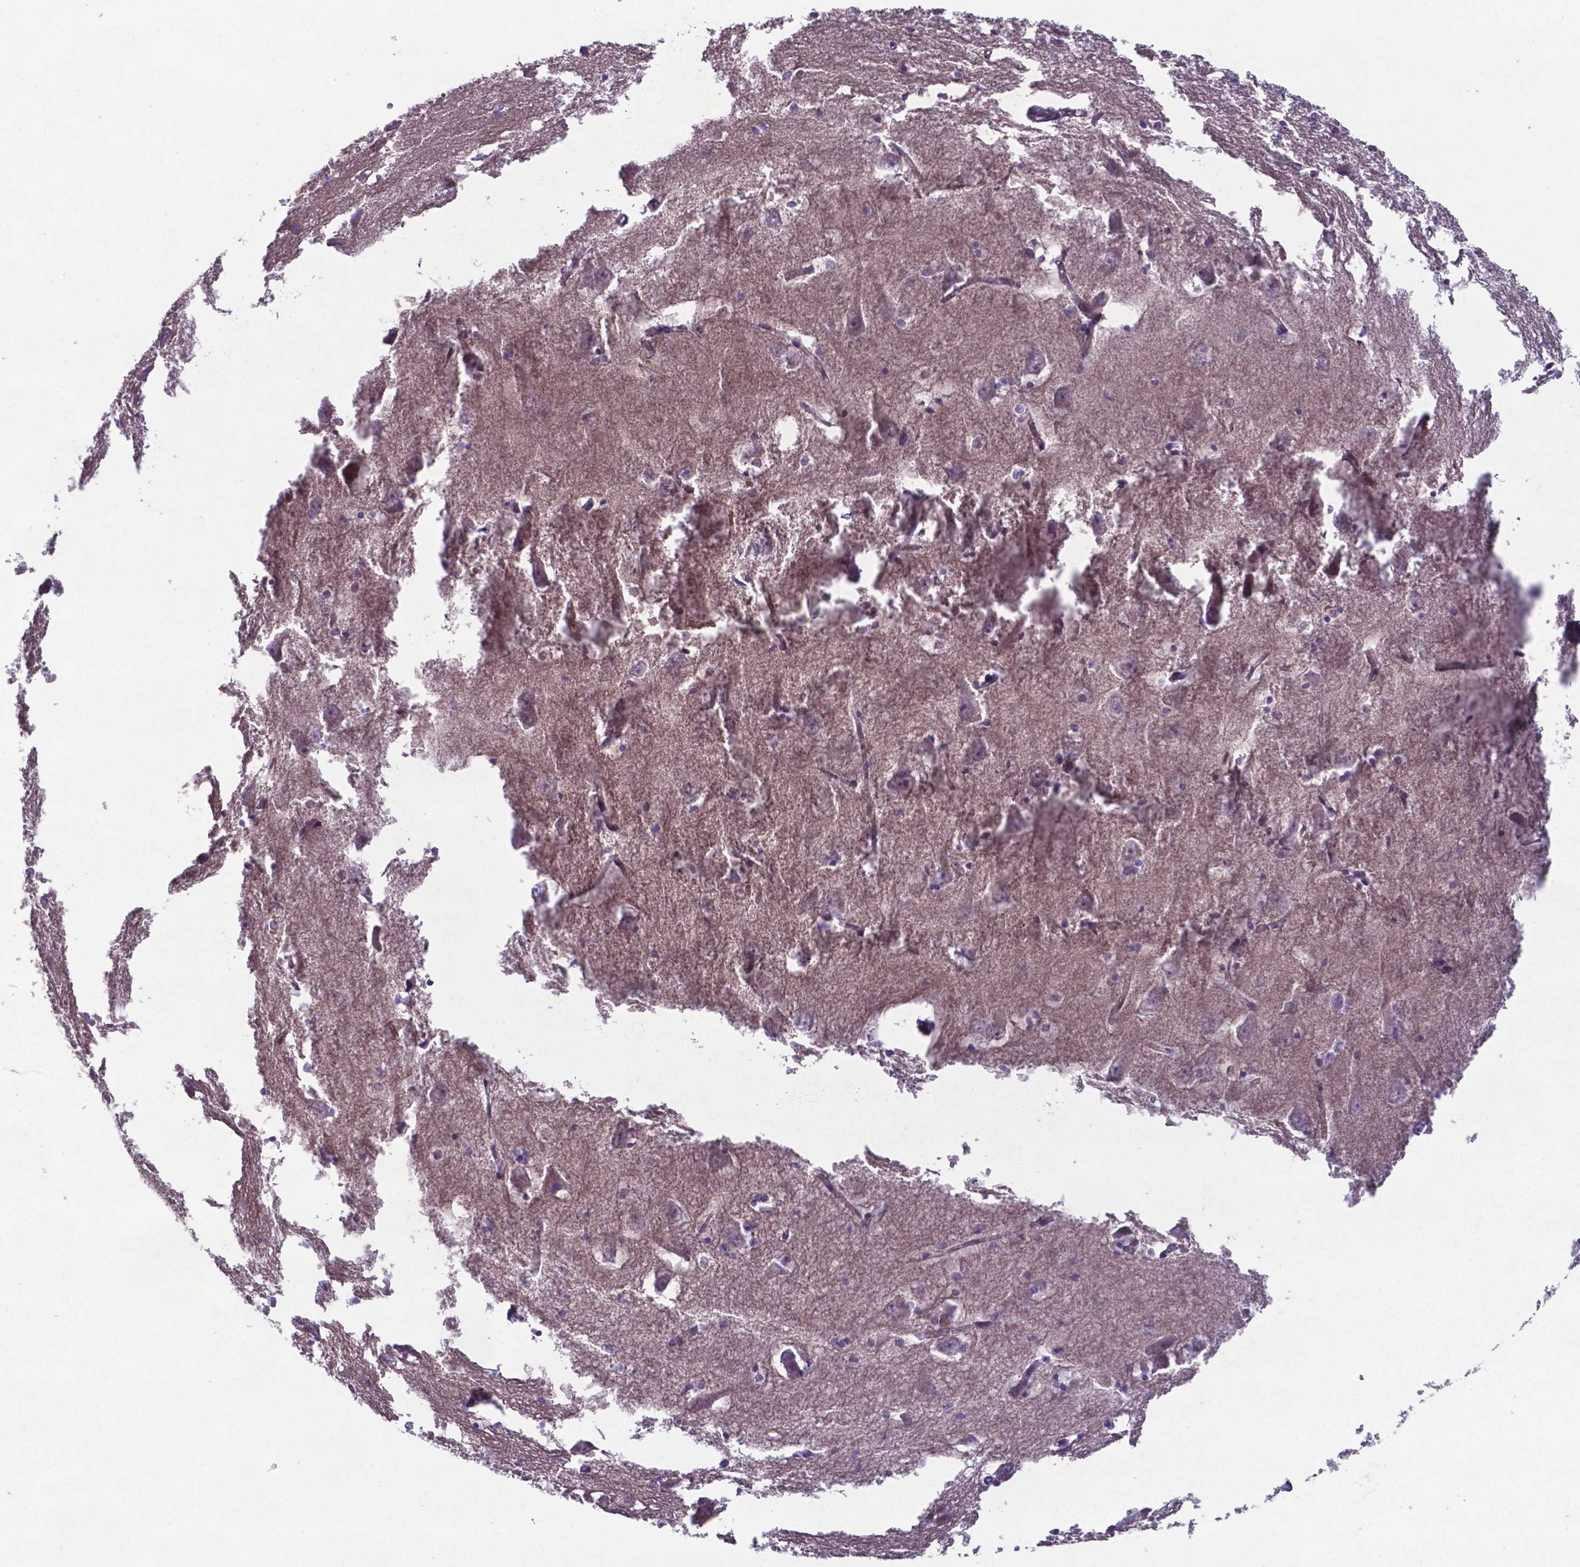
{"staining": {"intensity": "weak", "quantity": "25%-75%", "location": "cytoplasmic/membranous"}, "tissue": "hippocampus", "cell_type": "Glial cells", "image_type": "normal", "snomed": [{"axis": "morphology", "description": "Normal tissue, NOS"}, {"axis": "topography", "description": "Lateral ventricle wall"}, {"axis": "topography", "description": "Hippocampus"}], "caption": "Weak cytoplasmic/membranous positivity for a protein is identified in approximately 25%-75% of glial cells of benign hippocampus using immunohistochemistry.", "gene": "TYRO3", "patient": {"sex": "female", "age": 63}}